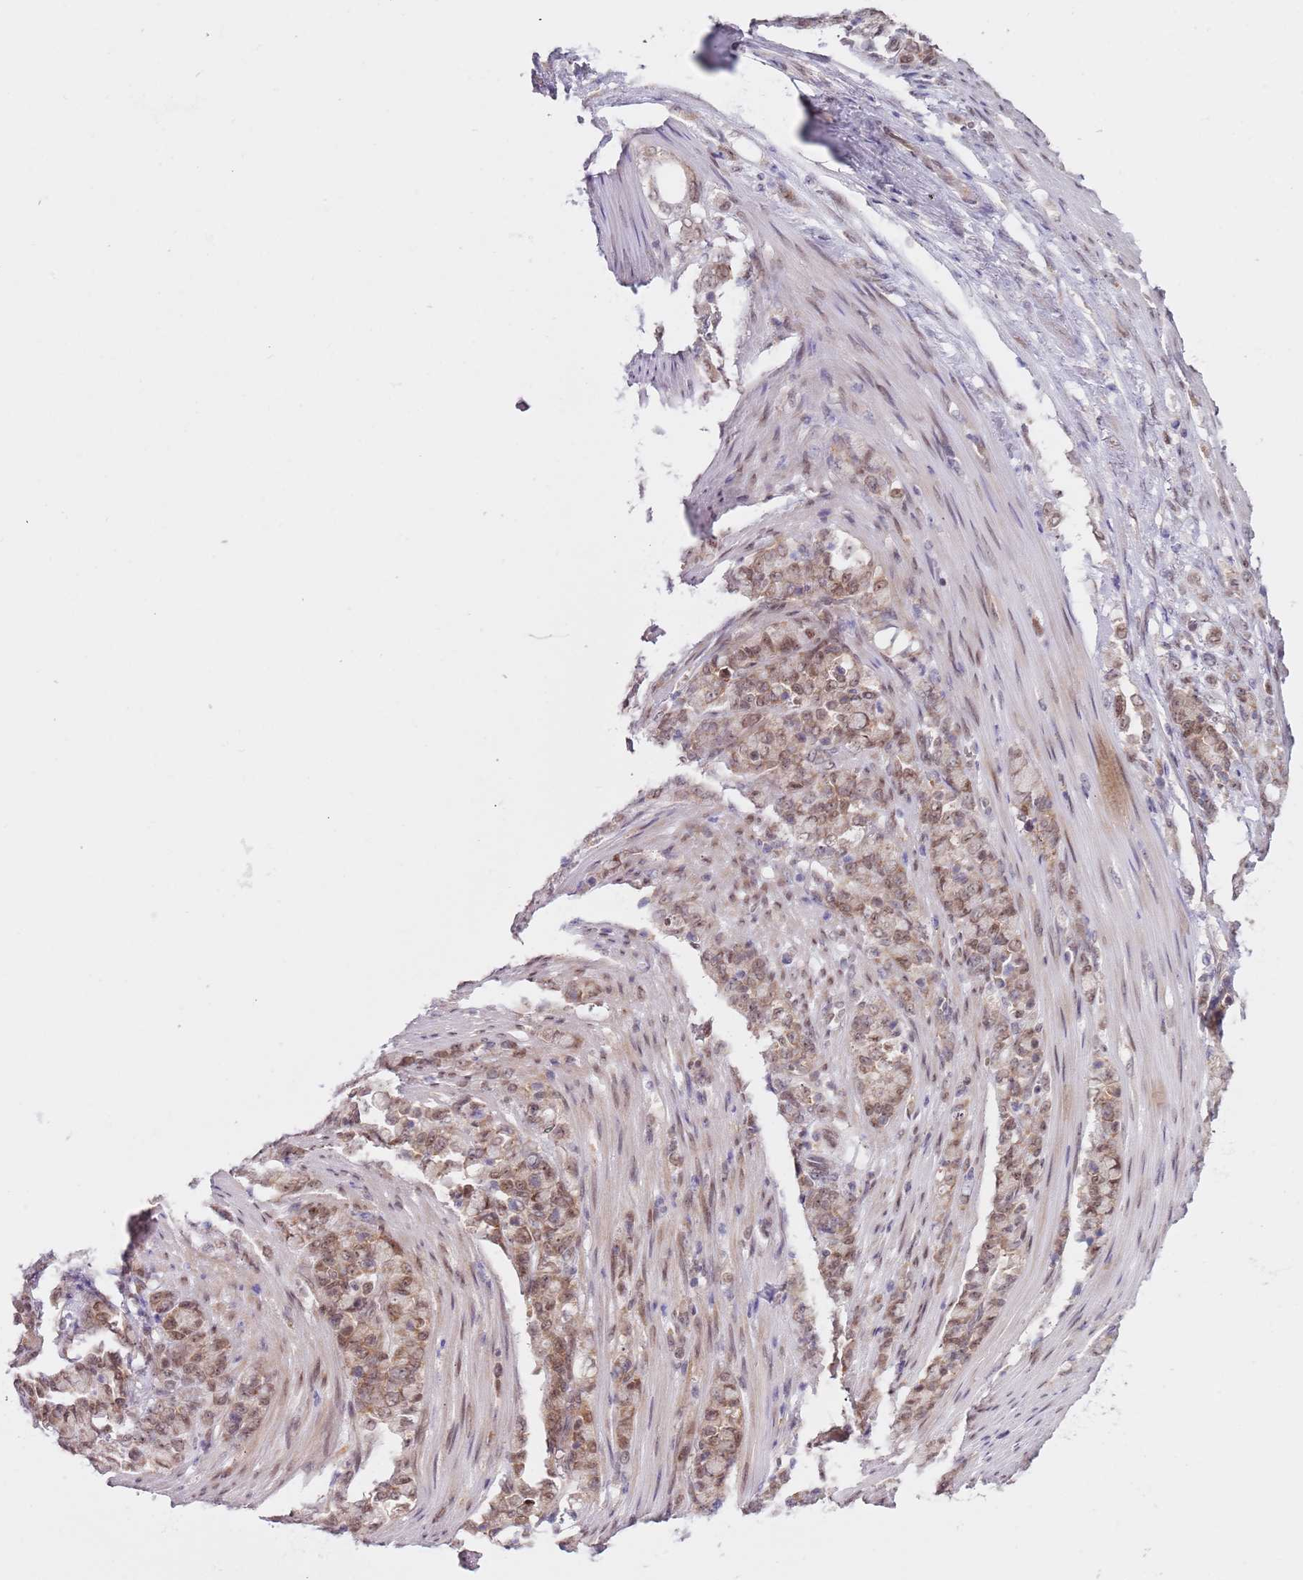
{"staining": {"intensity": "weak", "quantity": ">75%", "location": "nuclear"}, "tissue": "stomach cancer", "cell_type": "Tumor cells", "image_type": "cancer", "snomed": [{"axis": "morphology", "description": "Normal tissue, NOS"}, {"axis": "morphology", "description": "Adenocarcinoma, NOS"}, {"axis": "topography", "description": "Stomach"}], "caption": "Immunohistochemistry (IHC) of human adenocarcinoma (stomach) reveals low levels of weak nuclear positivity in about >75% of tumor cells.", "gene": "SLC25A32", "patient": {"sex": "female", "age": 79}}